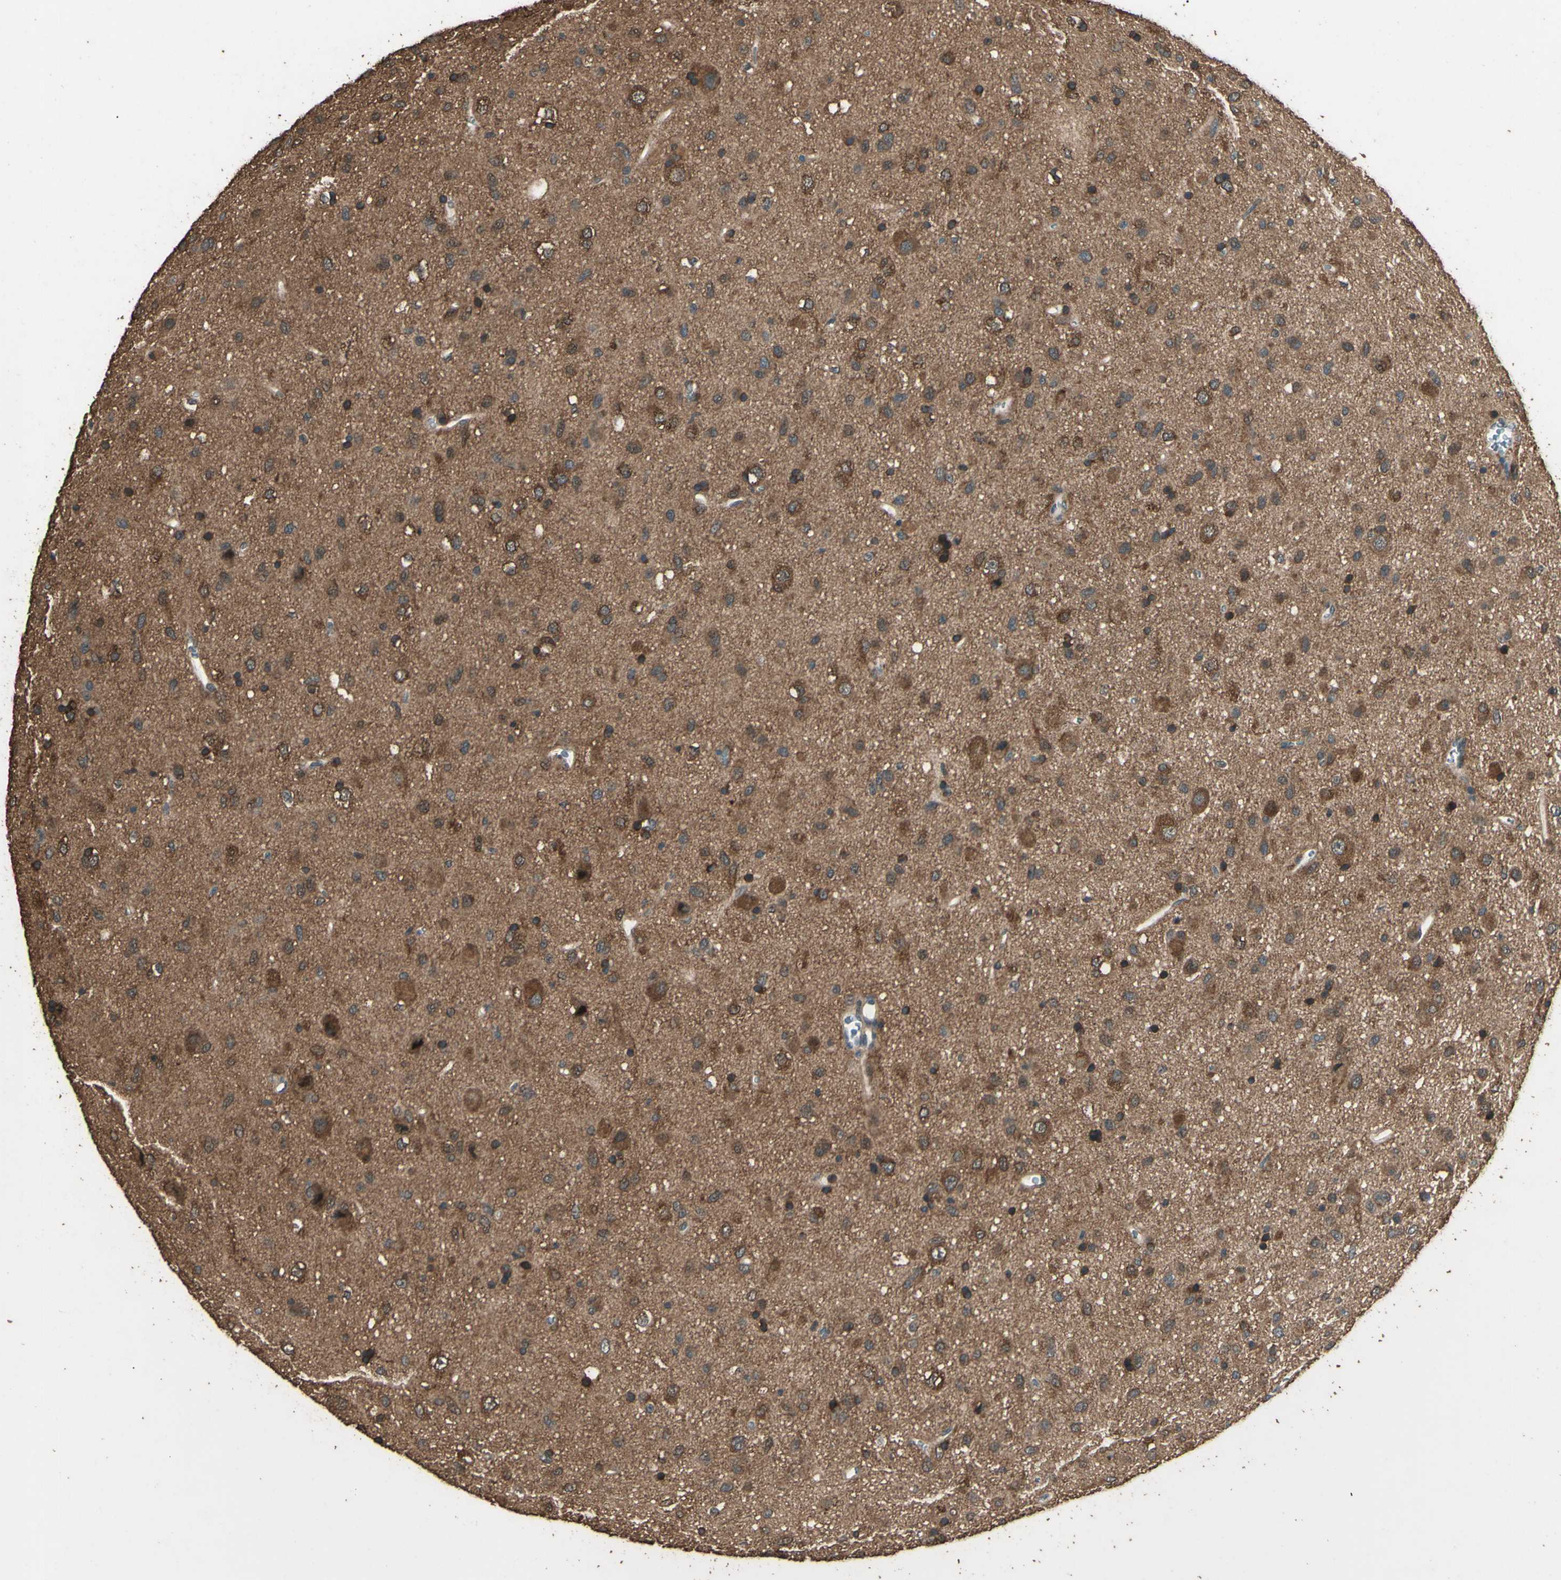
{"staining": {"intensity": "moderate", "quantity": ">75%", "location": "cytoplasmic/membranous"}, "tissue": "glioma", "cell_type": "Tumor cells", "image_type": "cancer", "snomed": [{"axis": "morphology", "description": "Glioma, malignant, Low grade"}, {"axis": "topography", "description": "Brain"}], "caption": "Moderate cytoplasmic/membranous positivity for a protein is seen in about >75% of tumor cells of malignant glioma (low-grade) using immunohistochemistry.", "gene": "TSPO", "patient": {"sex": "male", "age": 77}}